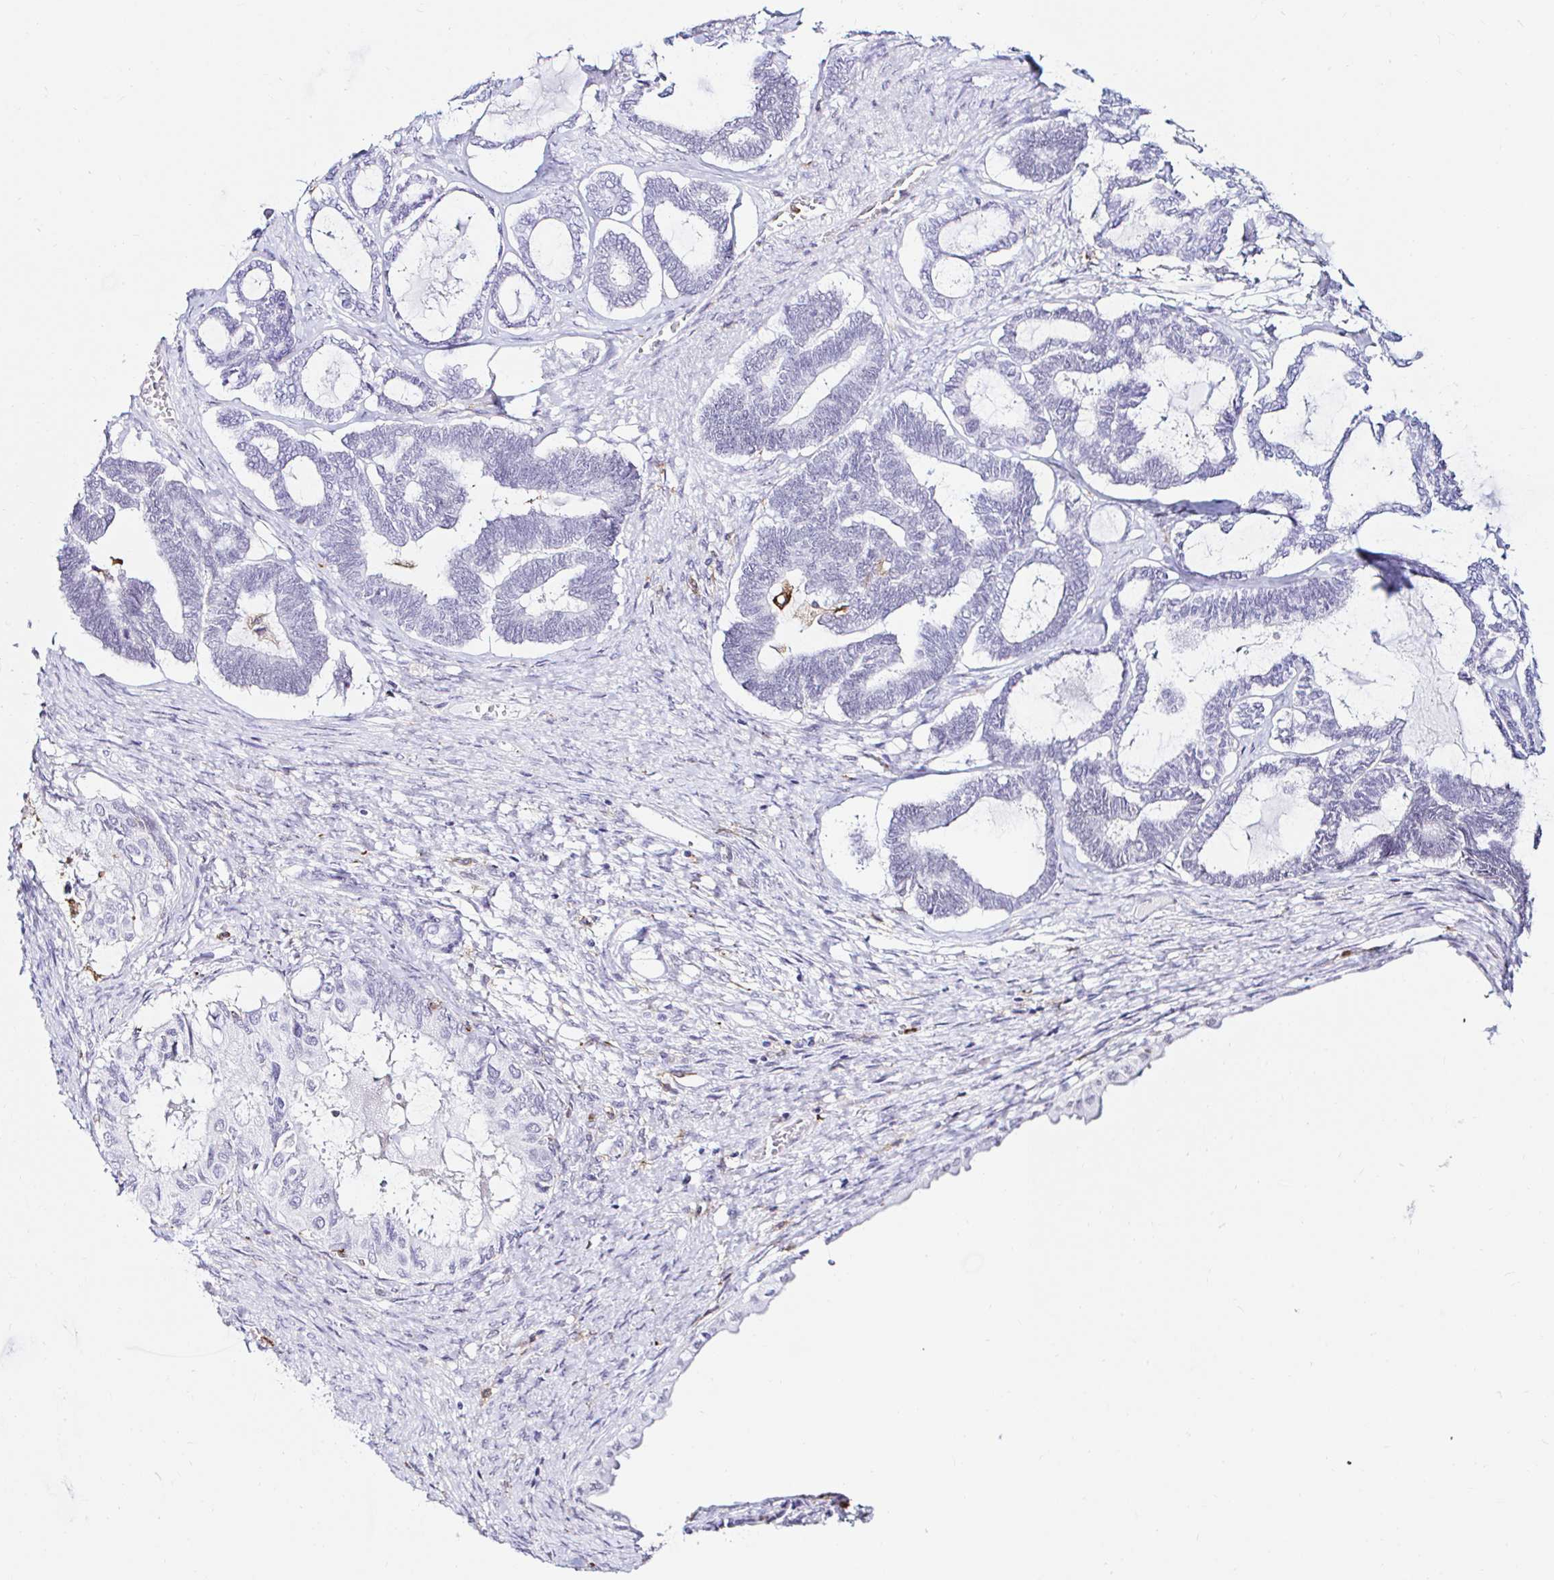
{"staining": {"intensity": "negative", "quantity": "none", "location": "none"}, "tissue": "ovarian cancer", "cell_type": "Tumor cells", "image_type": "cancer", "snomed": [{"axis": "morphology", "description": "Carcinoma, endometroid"}, {"axis": "topography", "description": "Ovary"}], "caption": "Tumor cells show no significant protein positivity in ovarian cancer (endometroid carcinoma). The staining was performed using DAB (3,3'-diaminobenzidine) to visualize the protein expression in brown, while the nuclei were stained in blue with hematoxylin (Magnification: 20x).", "gene": "CYBB", "patient": {"sex": "female", "age": 70}}